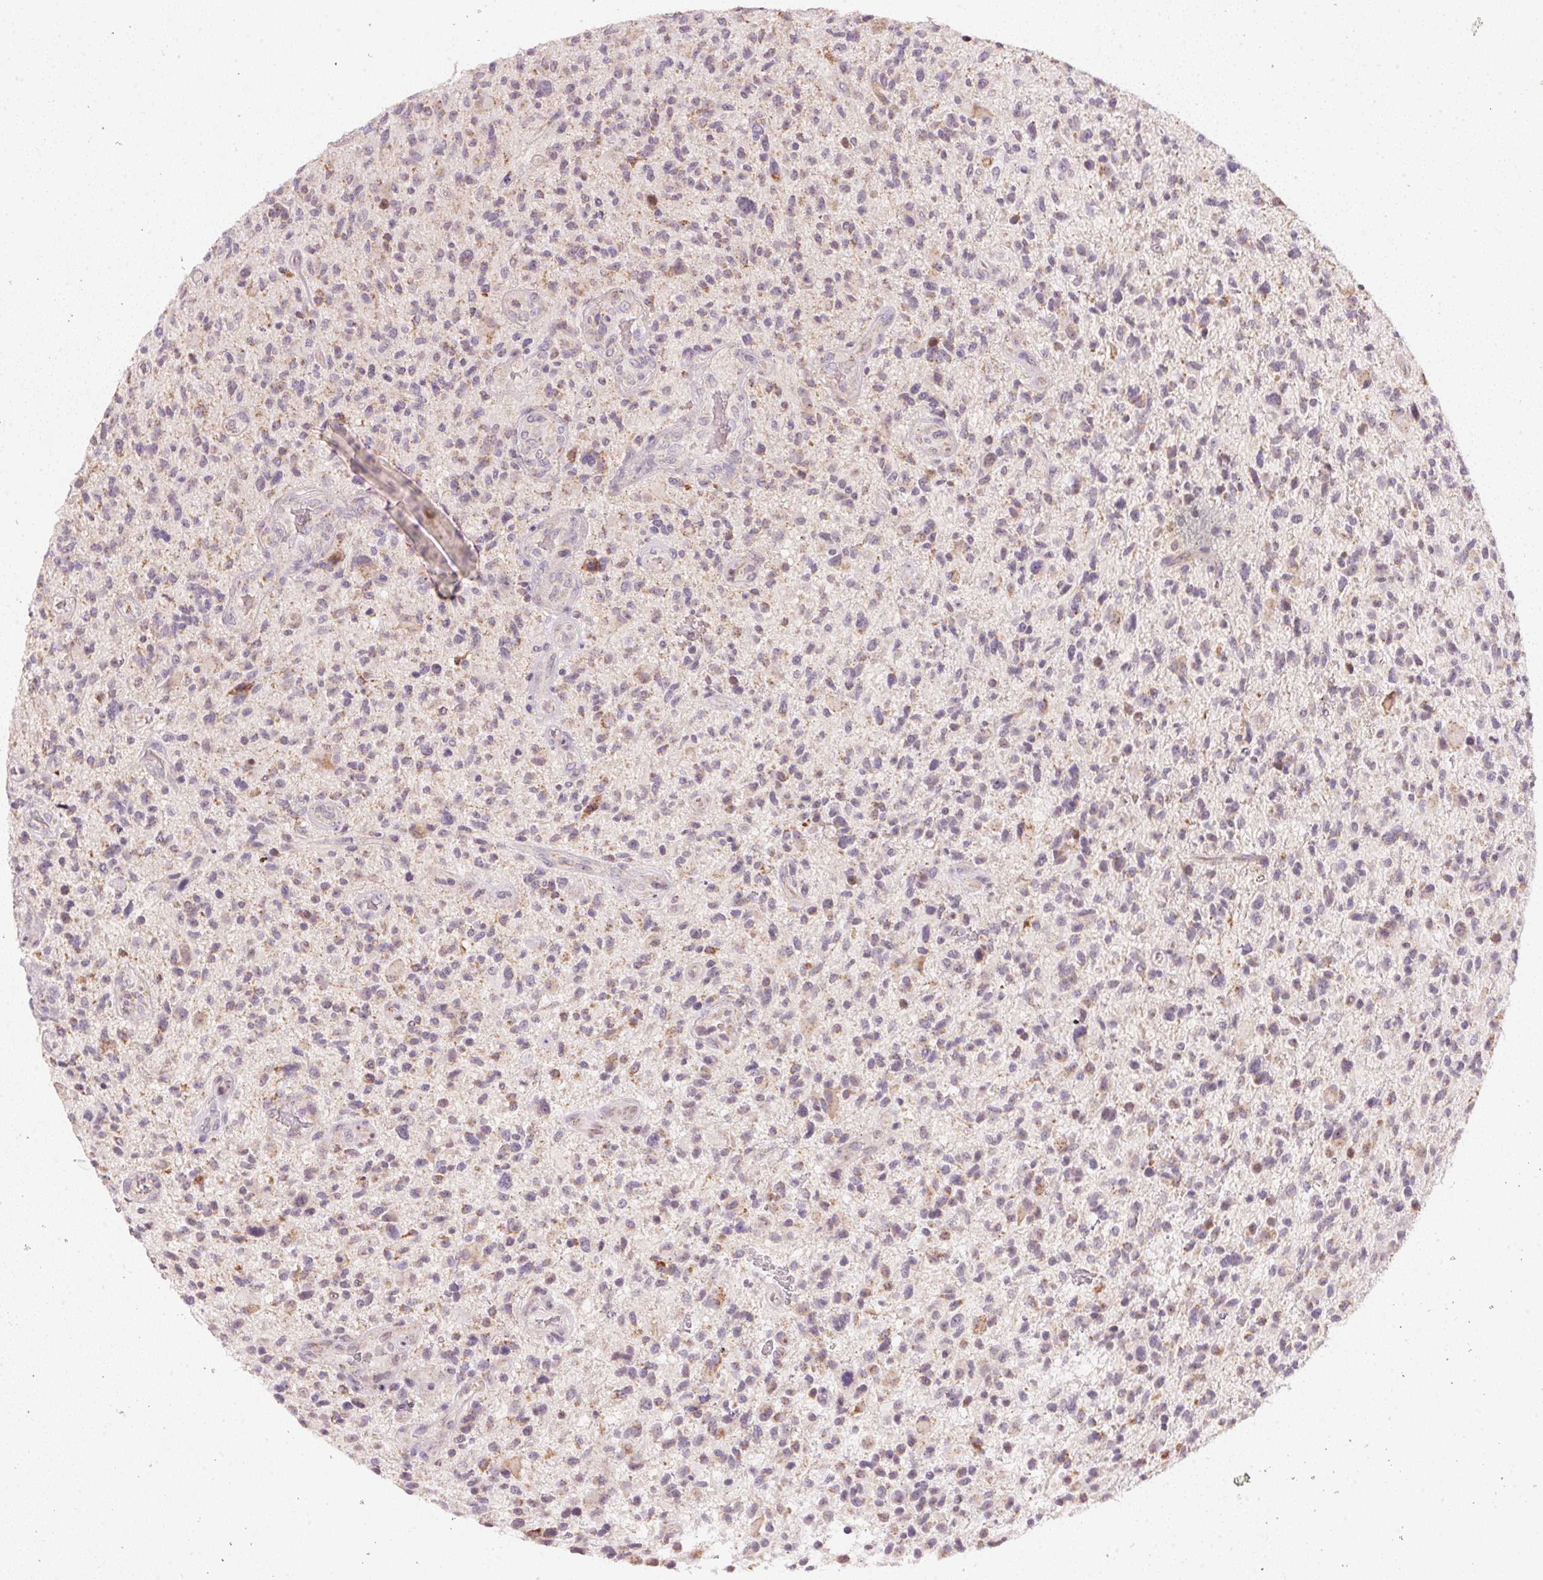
{"staining": {"intensity": "weak", "quantity": "<25%", "location": "cytoplasmic/membranous"}, "tissue": "glioma", "cell_type": "Tumor cells", "image_type": "cancer", "snomed": [{"axis": "morphology", "description": "Glioma, malignant, High grade"}, {"axis": "topography", "description": "Brain"}], "caption": "IHC image of neoplastic tissue: glioma stained with DAB (3,3'-diaminobenzidine) exhibits no significant protein expression in tumor cells.", "gene": "COQ7", "patient": {"sex": "male", "age": 47}}